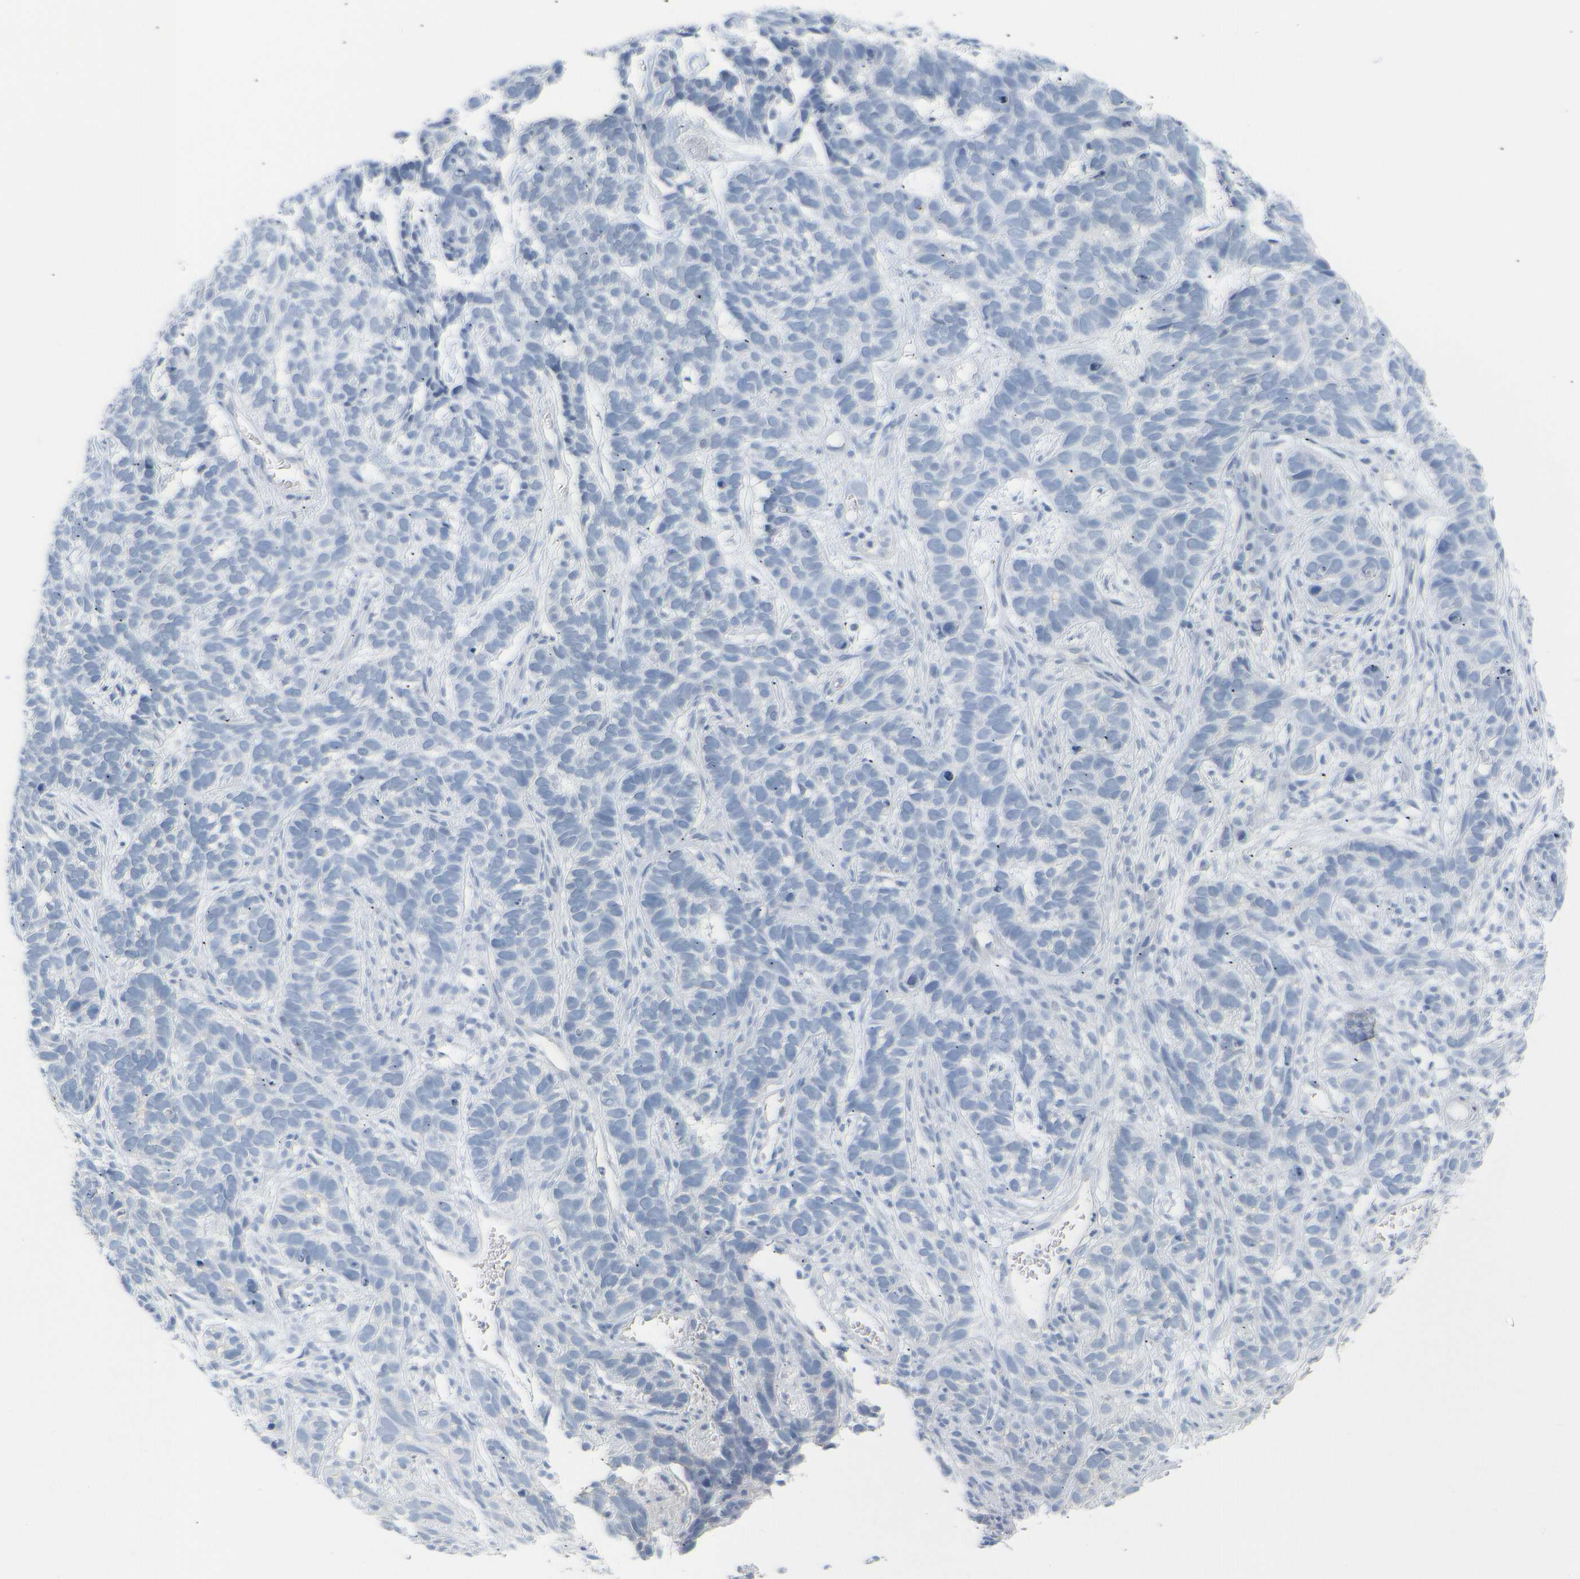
{"staining": {"intensity": "negative", "quantity": "none", "location": "none"}, "tissue": "skin cancer", "cell_type": "Tumor cells", "image_type": "cancer", "snomed": [{"axis": "morphology", "description": "Basal cell carcinoma"}, {"axis": "topography", "description": "Skin"}], "caption": "Immunohistochemical staining of human skin cancer (basal cell carcinoma) shows no significant positivity in tumor cells.", "gene": "OPN1SW", "patient": {"sex": "male", "age": 87}}